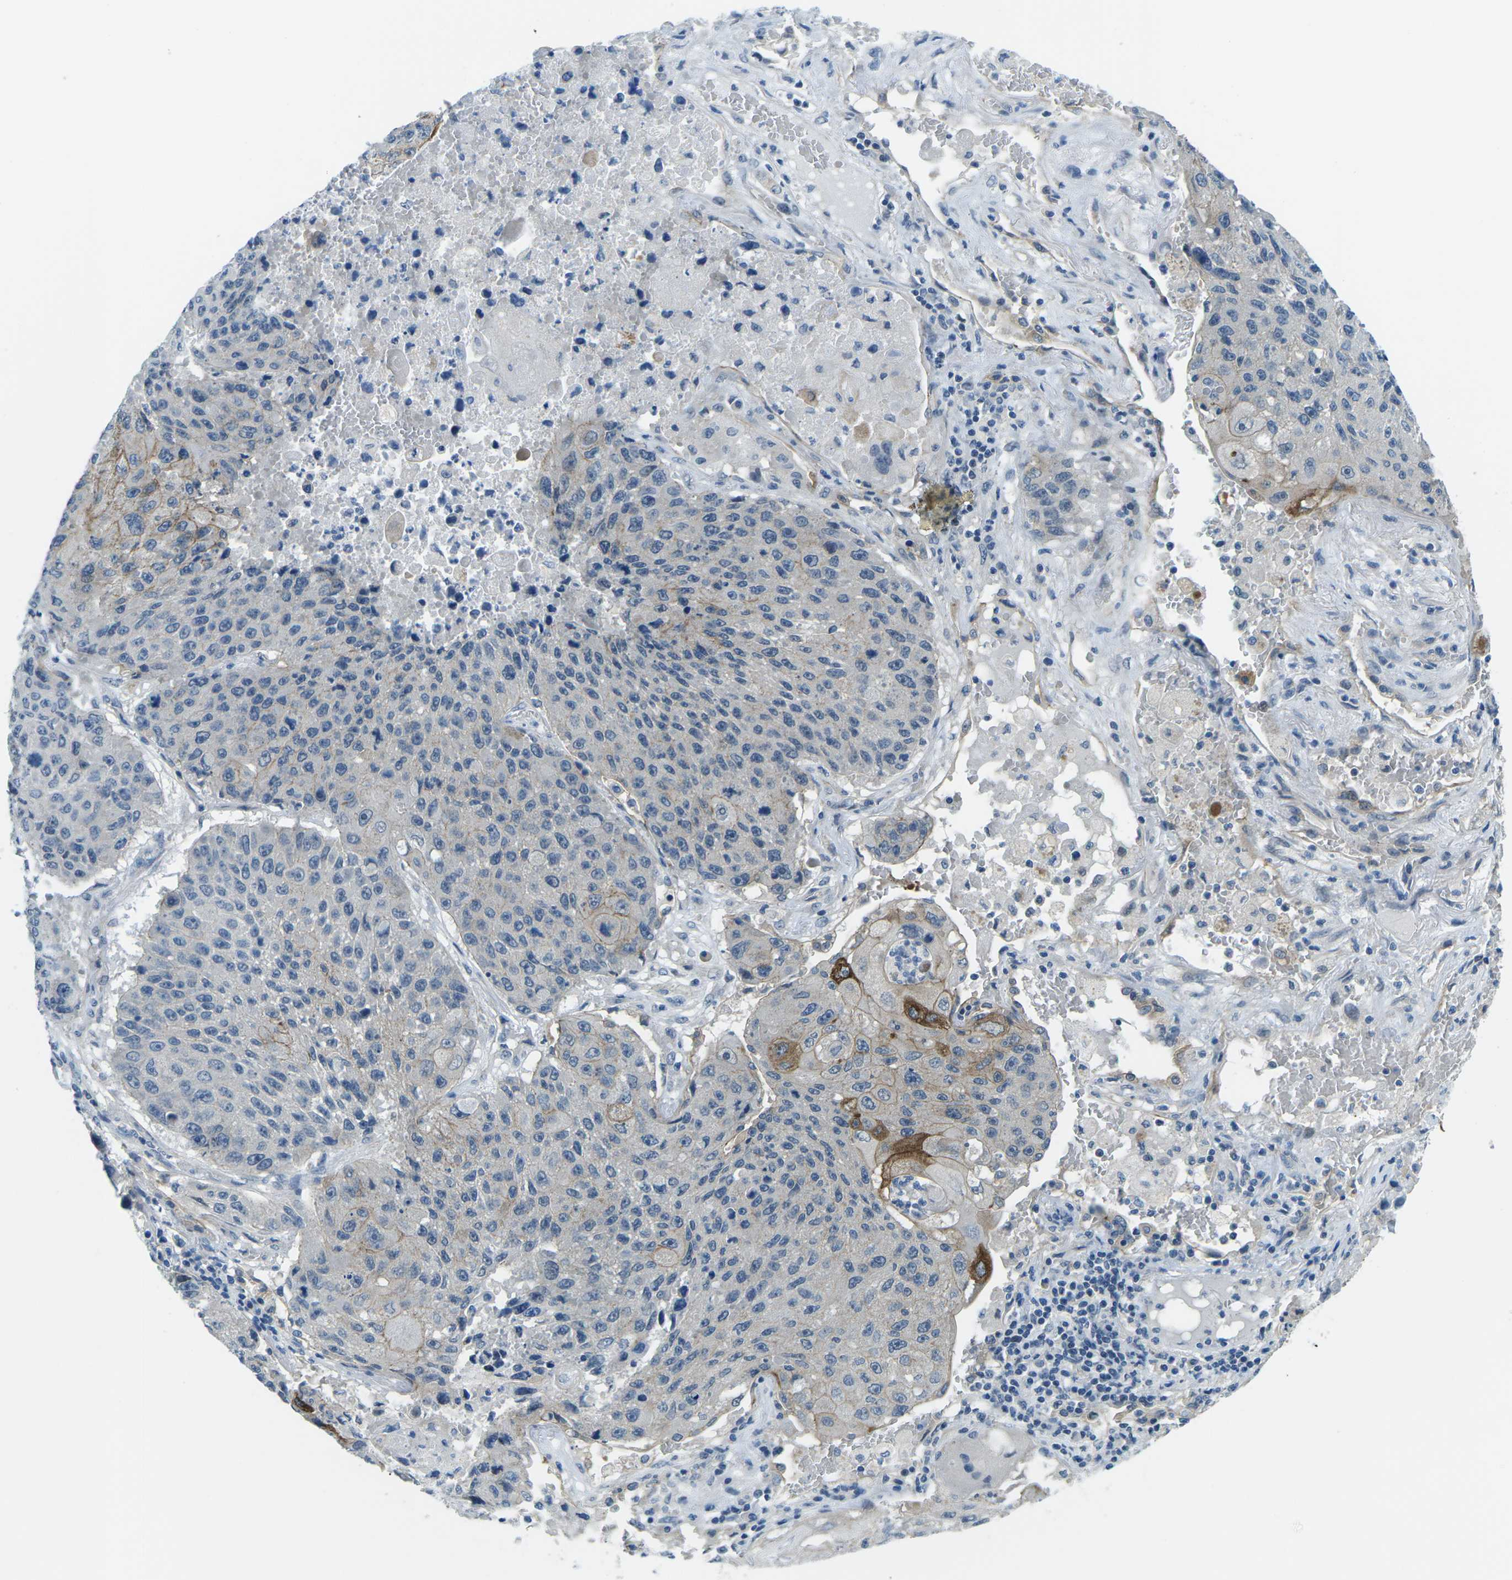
{"staining": {"intensity": "strong", "quantity": "<25%", "location": "cytoplasmic/membranous"}, "tissue": "lung cancer", "cell_type": "Tumor cells", "image_type": "cancer", "snomed": [{"axis": "morphology", "description": "Squamous cell carcinoma, NOS"}, {"axis": "topography", "description": "Lung"}], "caption": "Lung cancer stained with a brown dye exhibits strong cytoplasmic/membranous positive positivity in about <25% of tumor cells.", "gene": "CTNND1", "patient": {"sex": "male", "age": 61}}